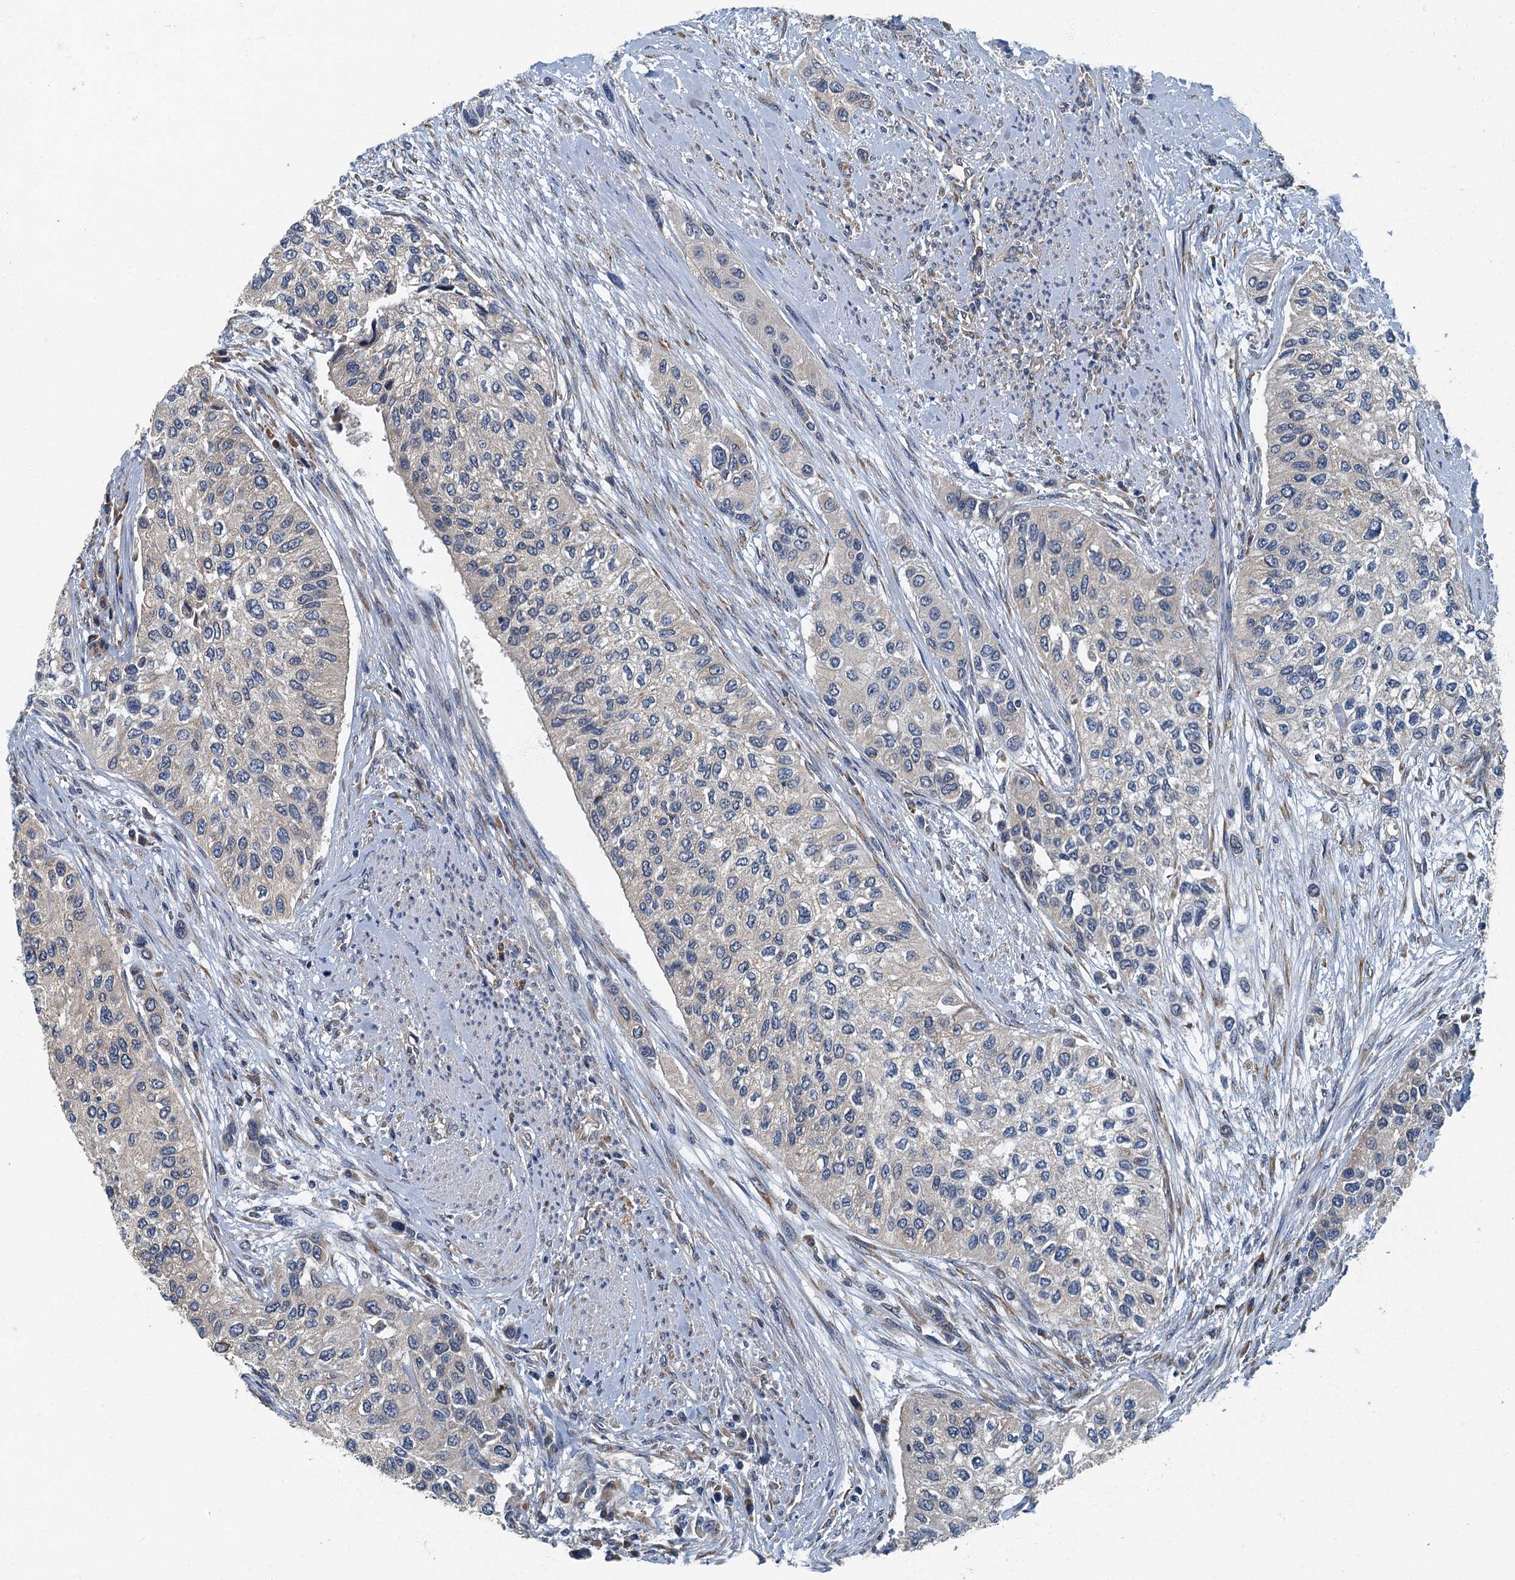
{"staining": {"intensity": "negative", "quantity": "none", "location": "none"}, "tissue": "urothelial cancer", "cell_type": "Tumor cells", "image_type": "cancer", "snomed": [{"axis": "morphology", "description": "Normal tissue, NOS"}, {"axis": "morphology", "description": "Urothelial carcinoma, High grade"}, {"axis": "topography", "description": "Vascular tissue"}, {"axis": "topography", "description": "Urinary bladder"}], "caption": "Immunohistochemistry of urothelial carcinoma (high-grade) displays no staining in tumor cells.", "gene": "DDX49", "patient": {"sex": "female", "age": 56}}